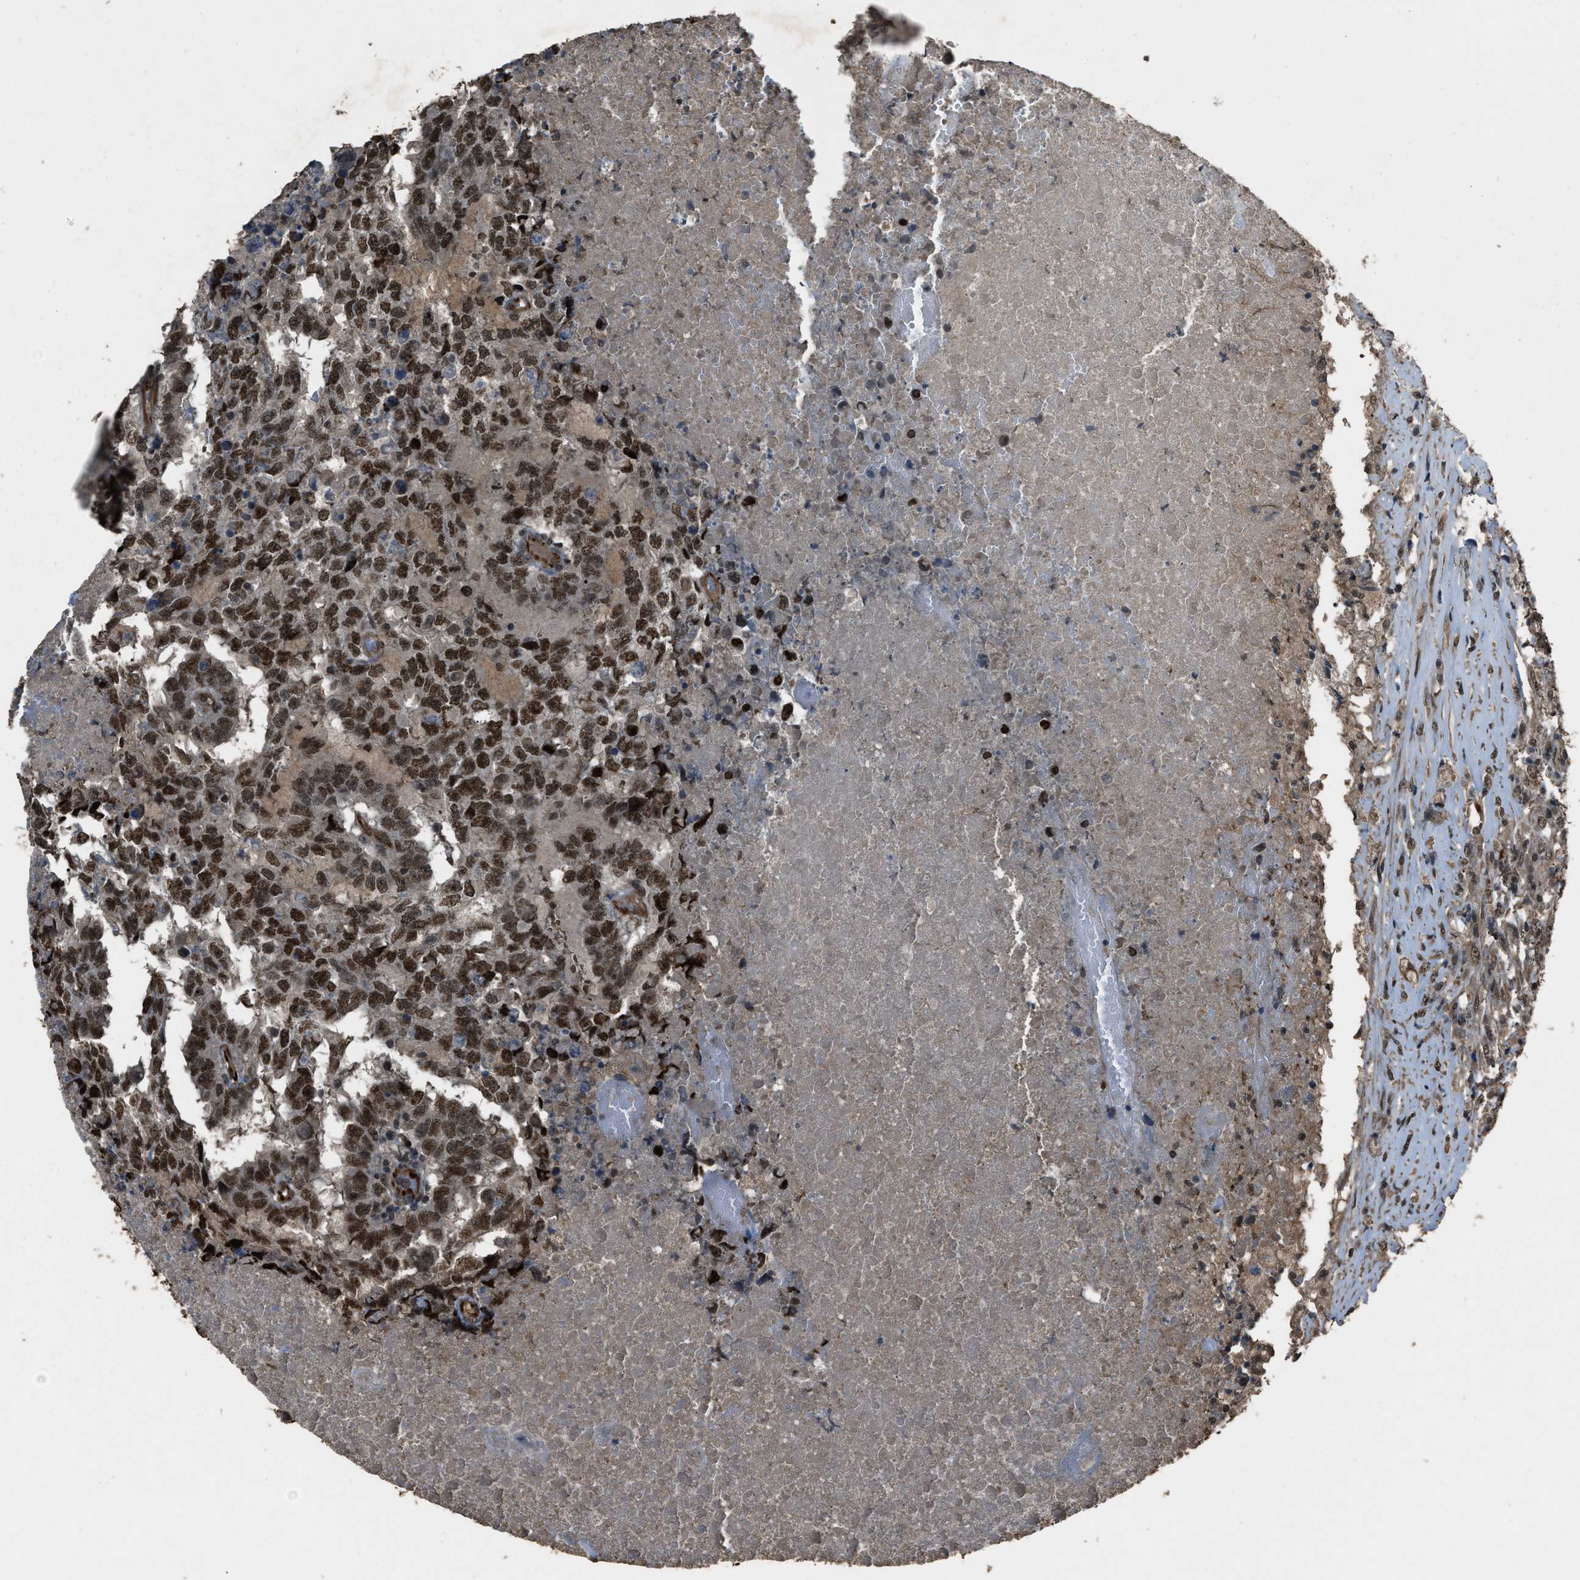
{"staining": {"intensity": "strong", "quantity": ">75%", "location": "nuclear"}, "tissue": "testis cancer", "cell_type": "Tumor cells", "image_type": "cancer", "snomed": [{"axis": "morphology", "description": "Necrosis, NOS"}, {"axis": "morphology", "description": "Carcinoma, Embryonal, NOS"}, {"axis": "topography", "description": "Testis"}], "caption": "This photomicrograph displays testis cancer (embryonal carcinoma) stained with immunohistochemistry to label a protein in brown. The nuclear of tumor cells show strong positivity for the protein. Nuclei are counter-stained blue.", "gene": "SERTAD2", "patient": {"sex": "male", "age": 19}}